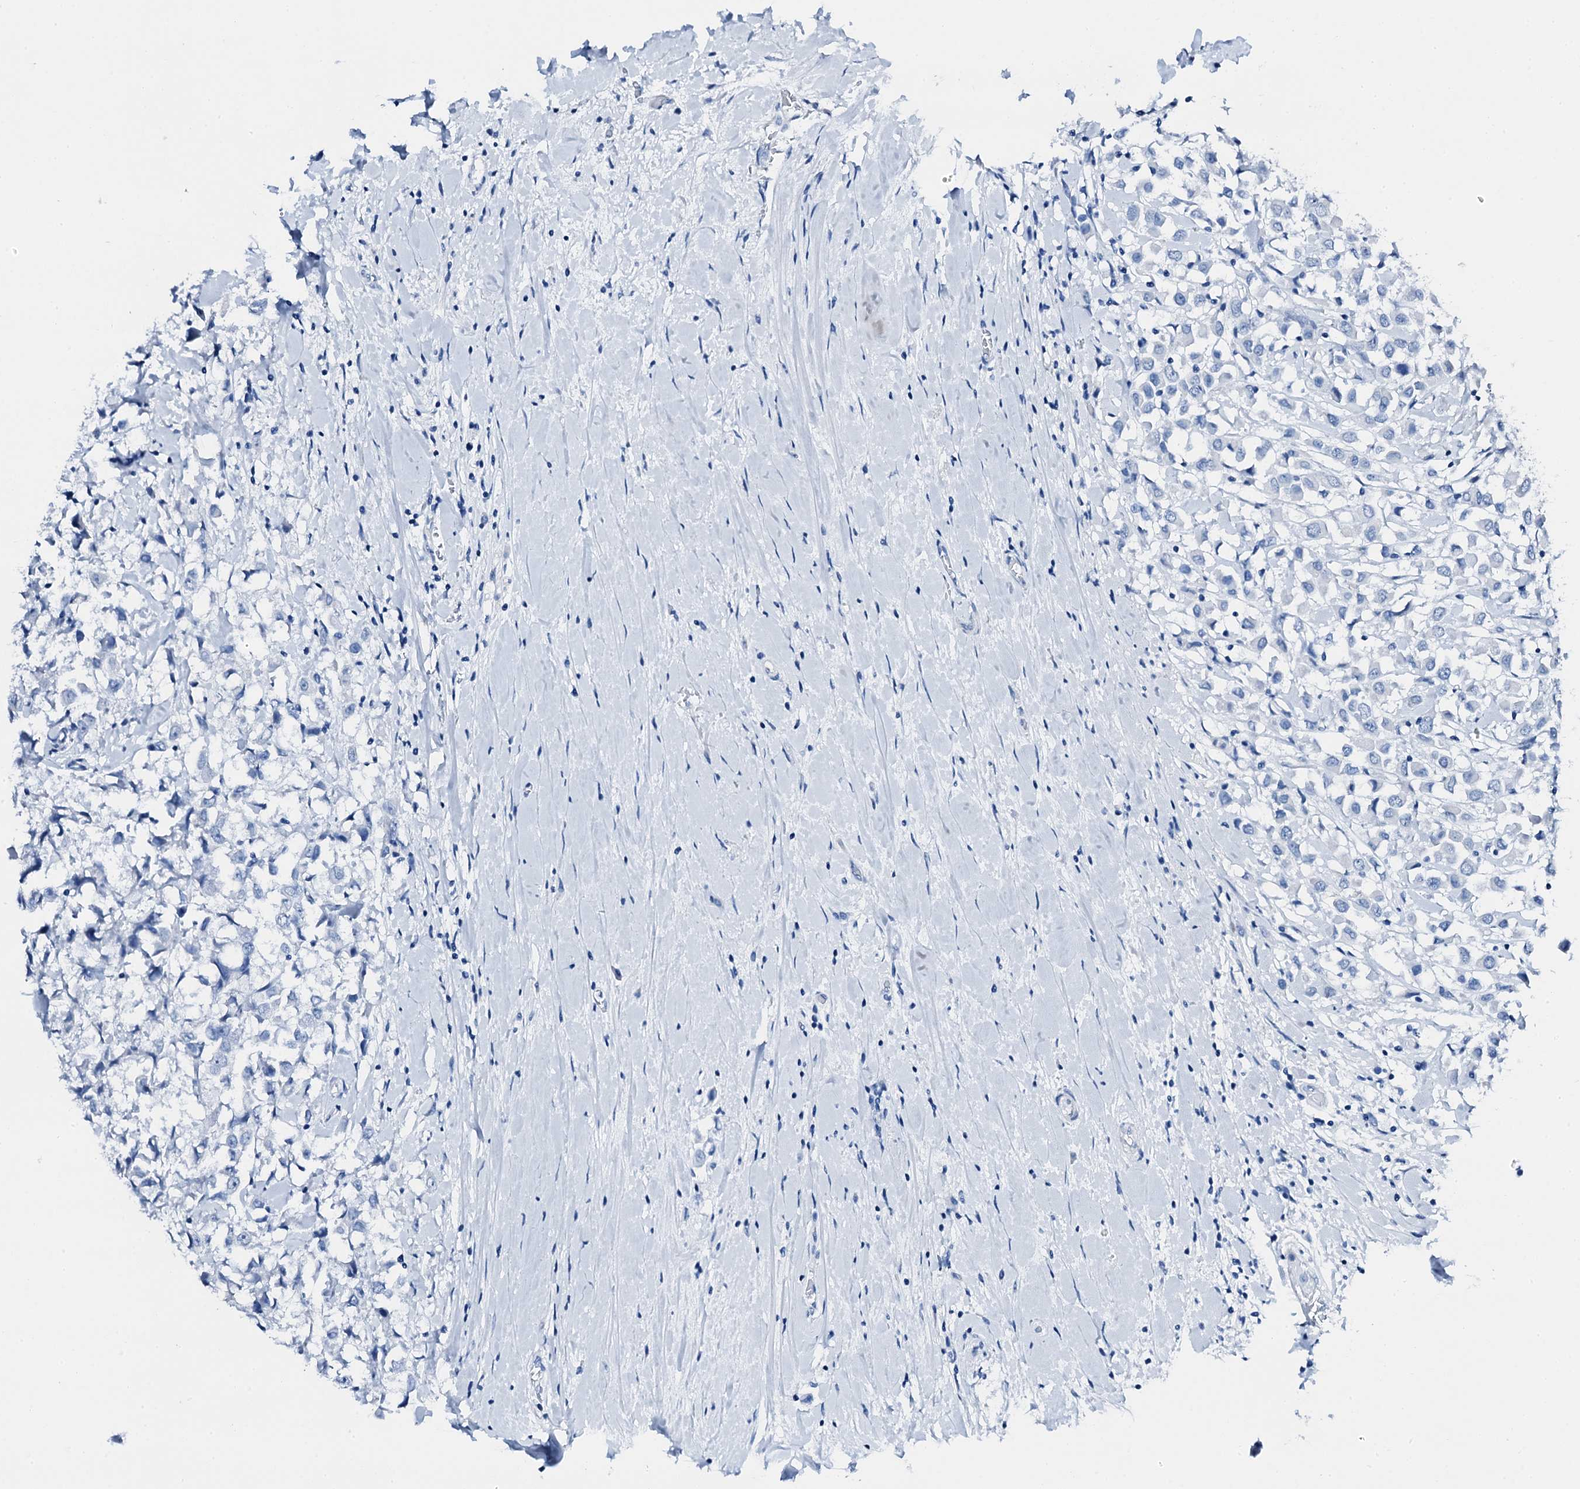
{"staining": {"intensity": "negative", "quantity": "none", "location": "none"}, "tissue": "breast cancer", "cell_type": "Tumor cells", "image_type": "cancer", "snomed": [{"axis": "morphology", "description": "Duct carcinoma"}, {"axis": "topography", "description": "Breast"}], "caption": "Immunohistochemistry of intraductal carcinoma (breast) demonstrates no positivity in tumor cells. (IHC, brightfield microscopy, high magnification).", "gene": "PTH", "patient": {"sex": "female", "age": 61}}